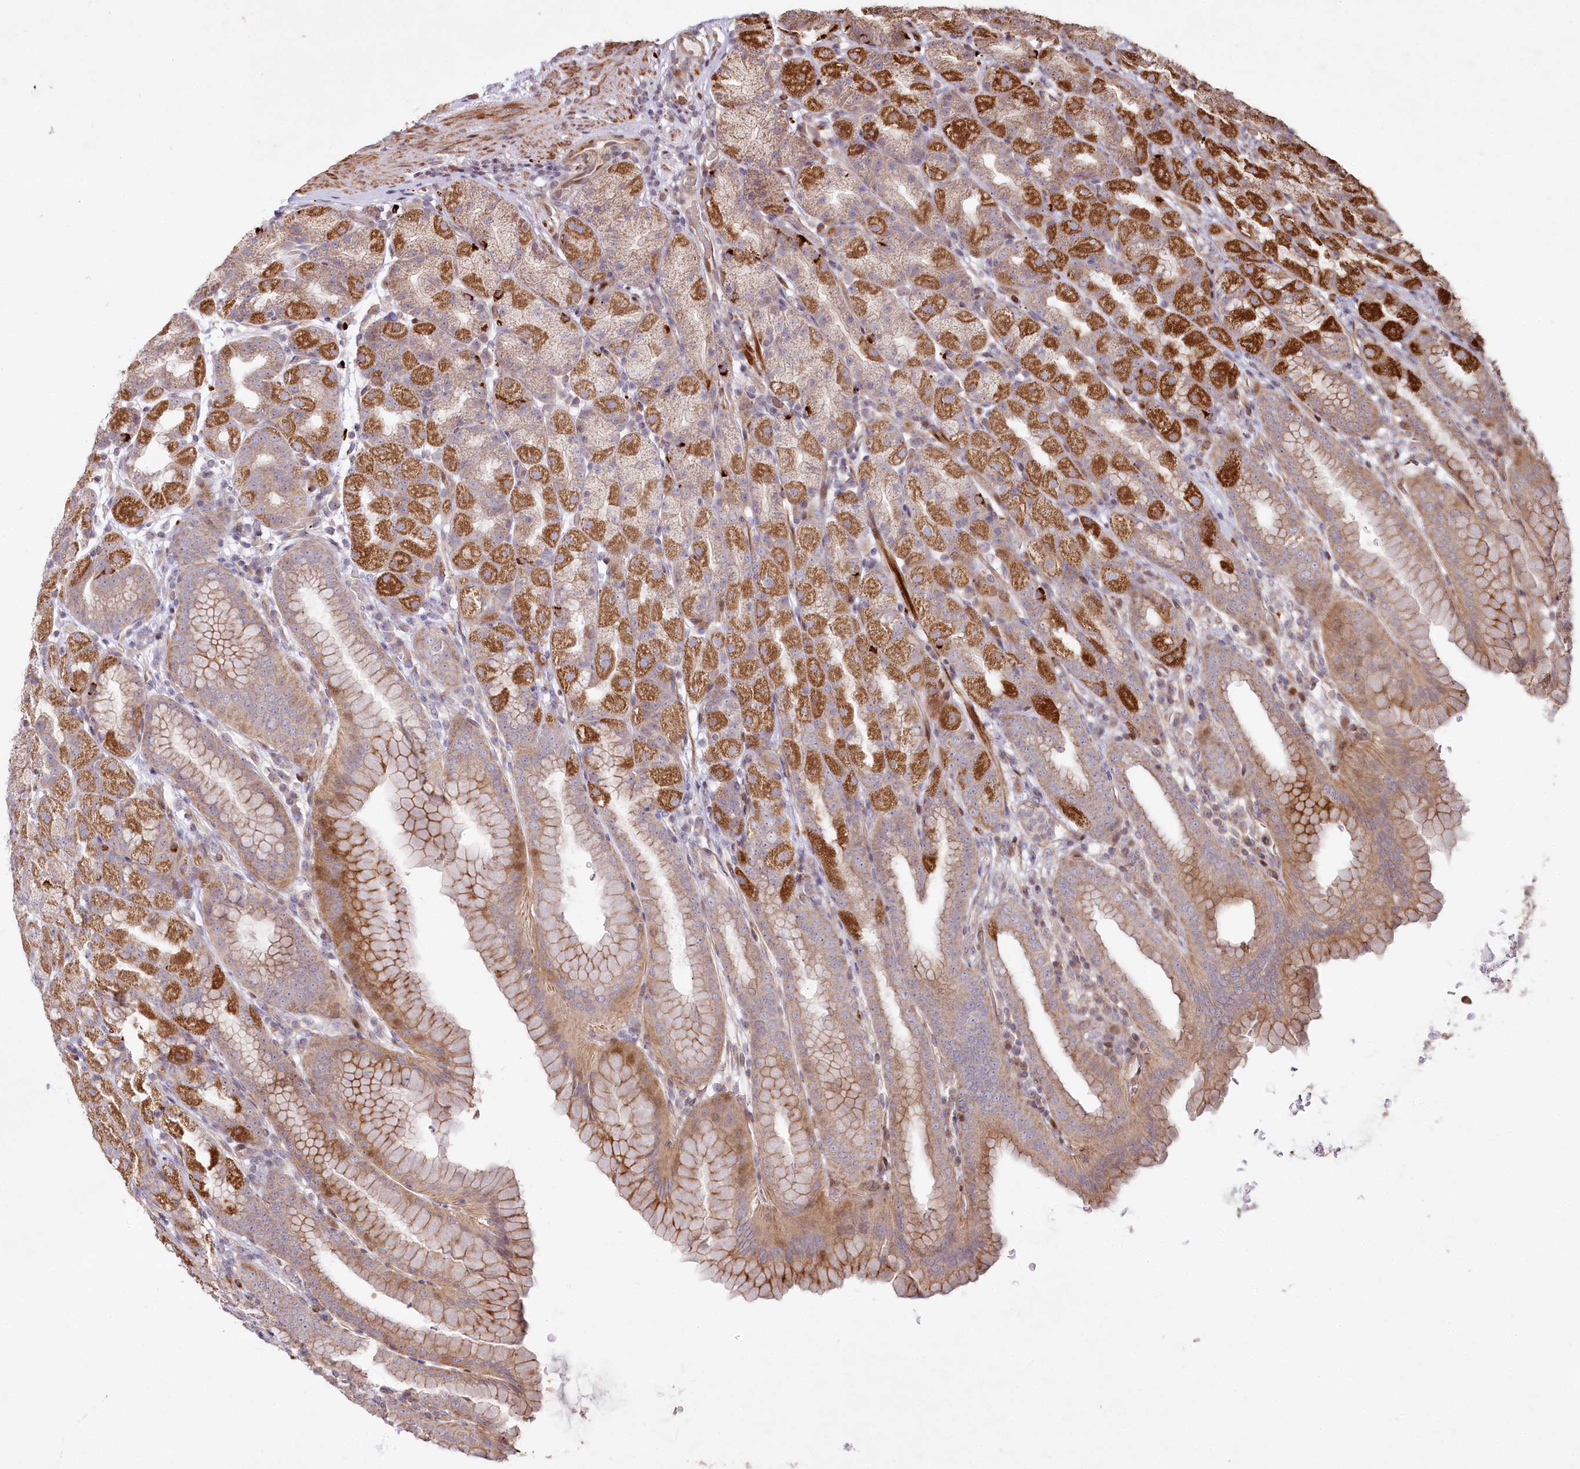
{"staining": {"intensity": "moderate", "quantity": "25%-75%", "location": "cytoplasmic/membranous"}, "tissue": "stomach", "cell_type": "Glandular cells", "image_type": "normal", "snomed": [{"axis": "morphology", "description": "Normal tissue, NOS"}, {"axis": "topography", "description": "Stomach, upper"}], "caption": "Unremarkable stomach displays moderate cytoplasmic/membranous positivity in approximately 25%-75% of glandular cells (Stains: DAB (3,3'-diaminobenzidine) in brown, nuclei in blue, Microscopy: brightfield microscopy at high magnification)..", "gene": "PSTK", "patient": {"sex": "male", "age": 68}}